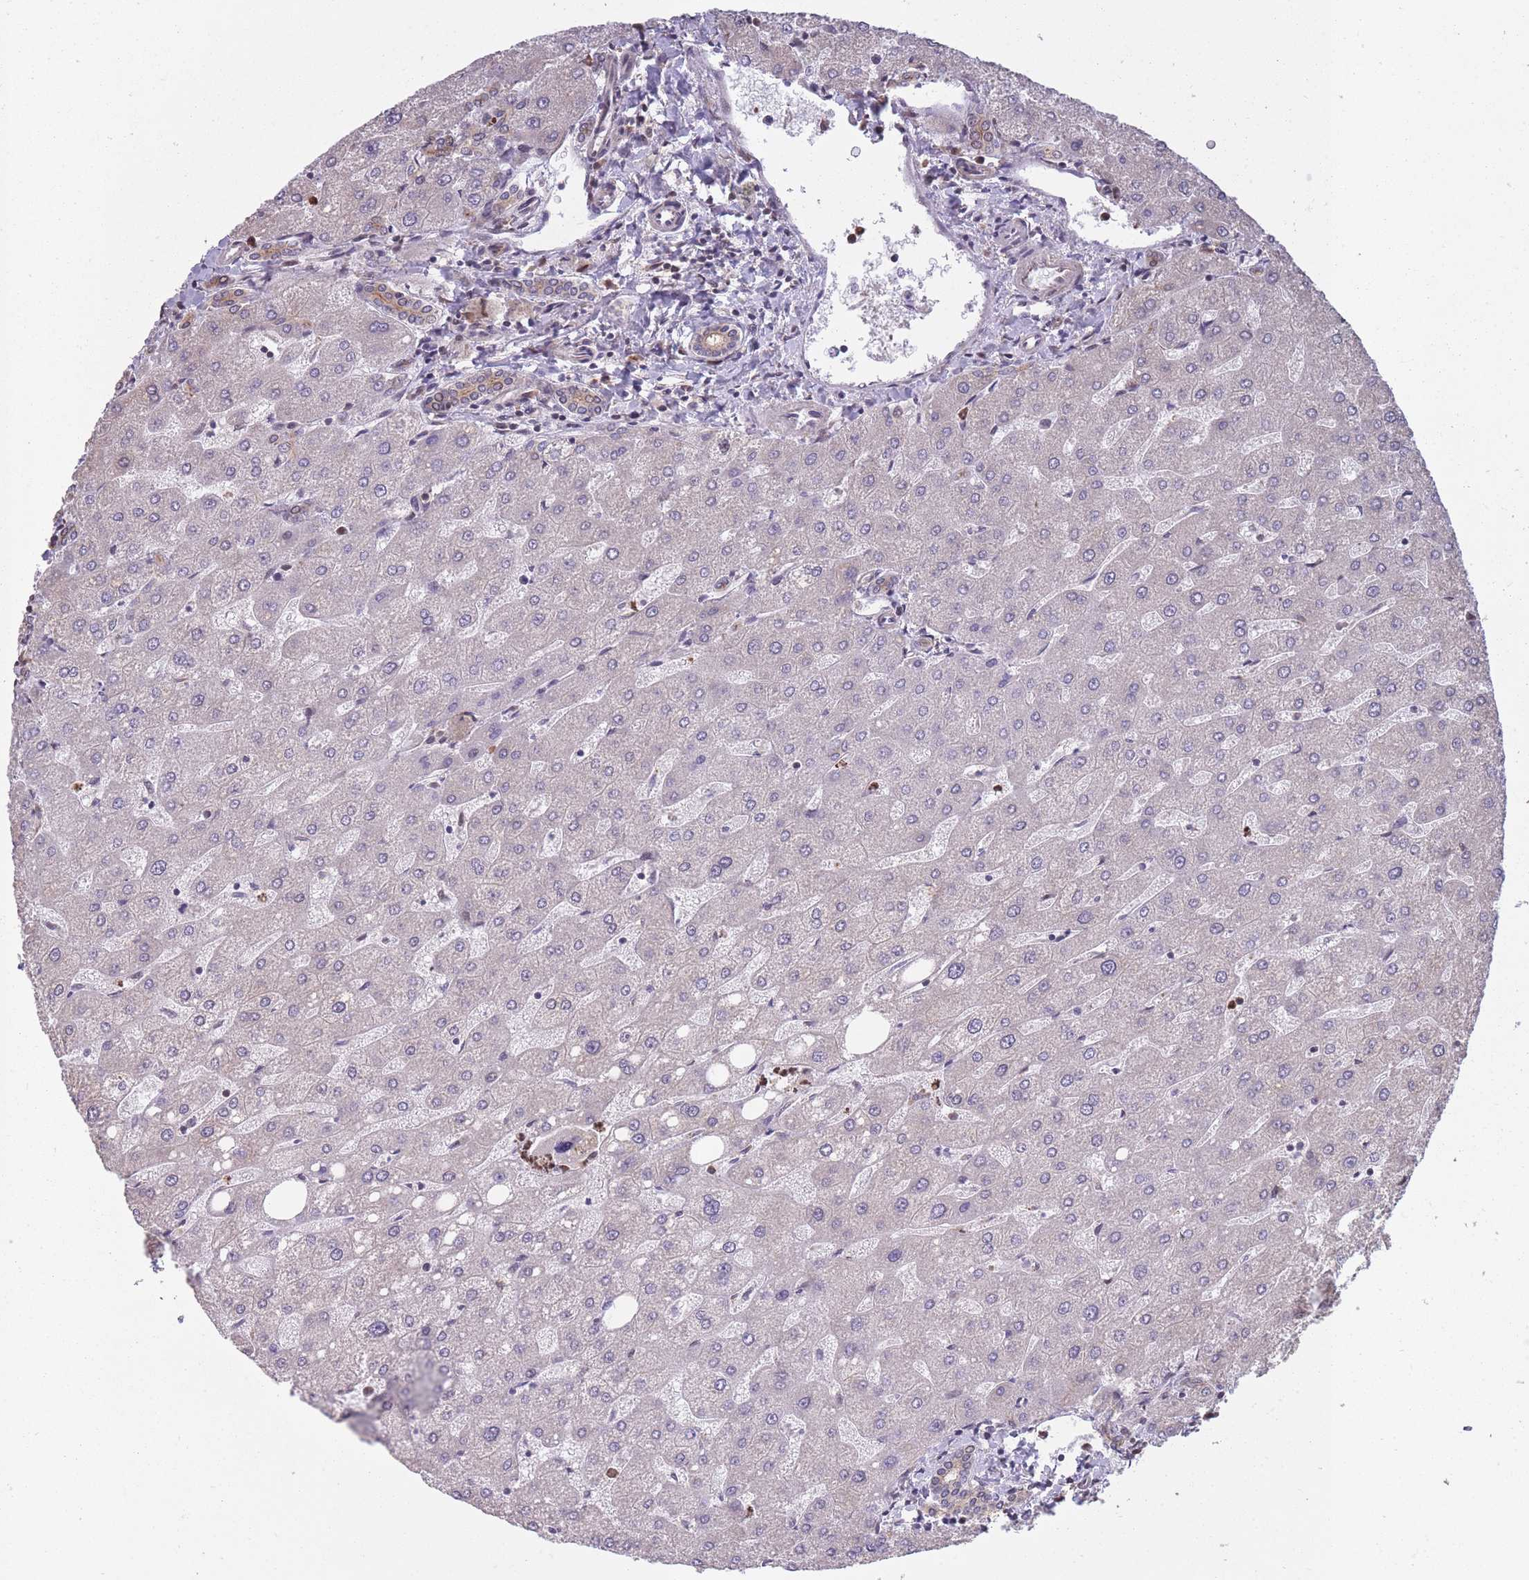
{"staining": {"intensity": "weak", "quantity": ">75%", "location": "cytoplasmic/membranous"}, "tissue": "liver", "cell_type": "Cholangiocytes", "image_type": "normal", "snomed": [{"axis": "morphology", "description": "Normal tissue, NOS"}, {"axis": "topography", "description": "Liver"}], "caption": "Approximately >75% of cholangiocytes in benign human liver display weak cytoplasmic/membranous protein expression as visualized by brown immunohistochemical staining.", "gene": "ARL13B", "patient": {"sex": "male", "age": 67}}